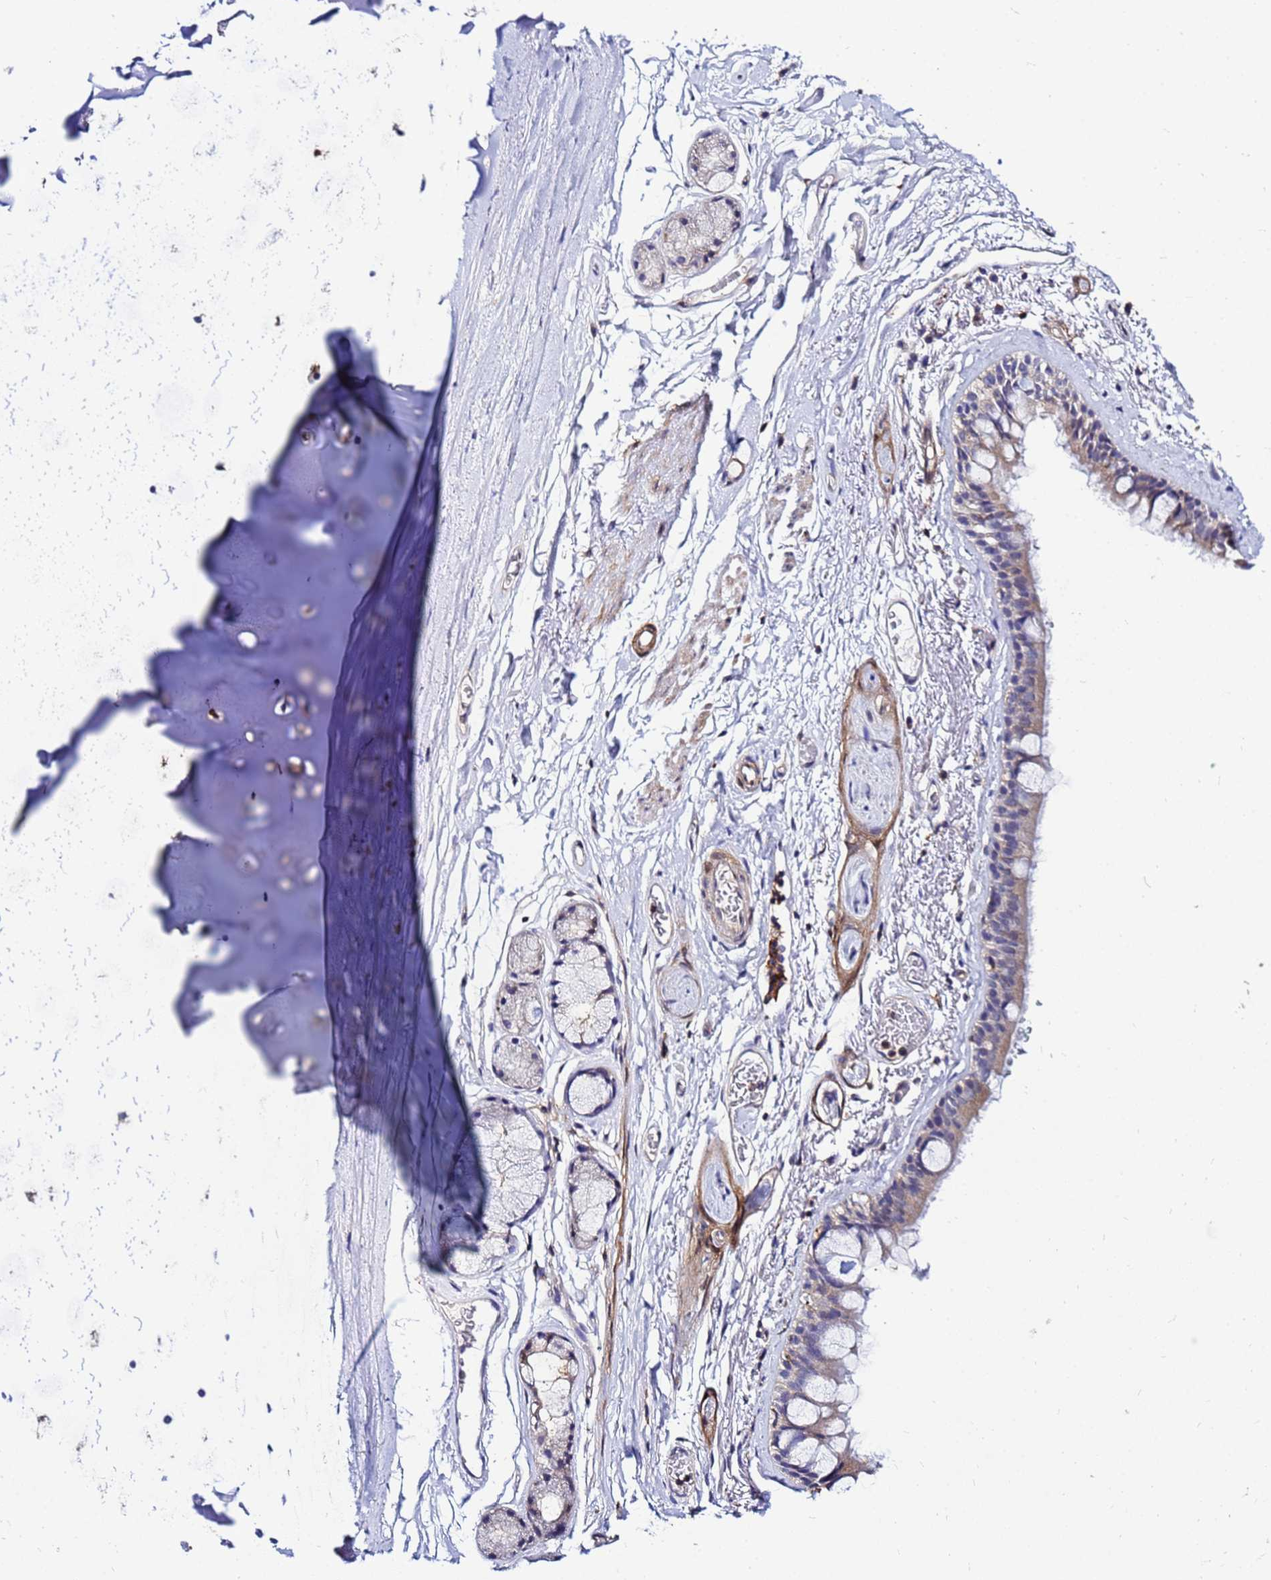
{"staining": {"intensity": "negative", "quantity": "none", "location": "none"}, "tissue": "adipose tissue", "cell_type": "Adipocytes", "image_type": "normal", "snomed": [{"axis": "morphology", "description": "Normal tissue, NOS"}, {"axis": "topography", "description": "Lymph node"}, {"axis": "topography", "description": "Bronchus"}], "caption": "DAB (3,3'-diaminobenzidine) immunohistochemical staining of normal human adipose tissue reveals no significant staining in adipocytes. Nuclei are stained in blue.", "gene": "DBNDD2", "patient": {"sex": "male", "age": 63}}